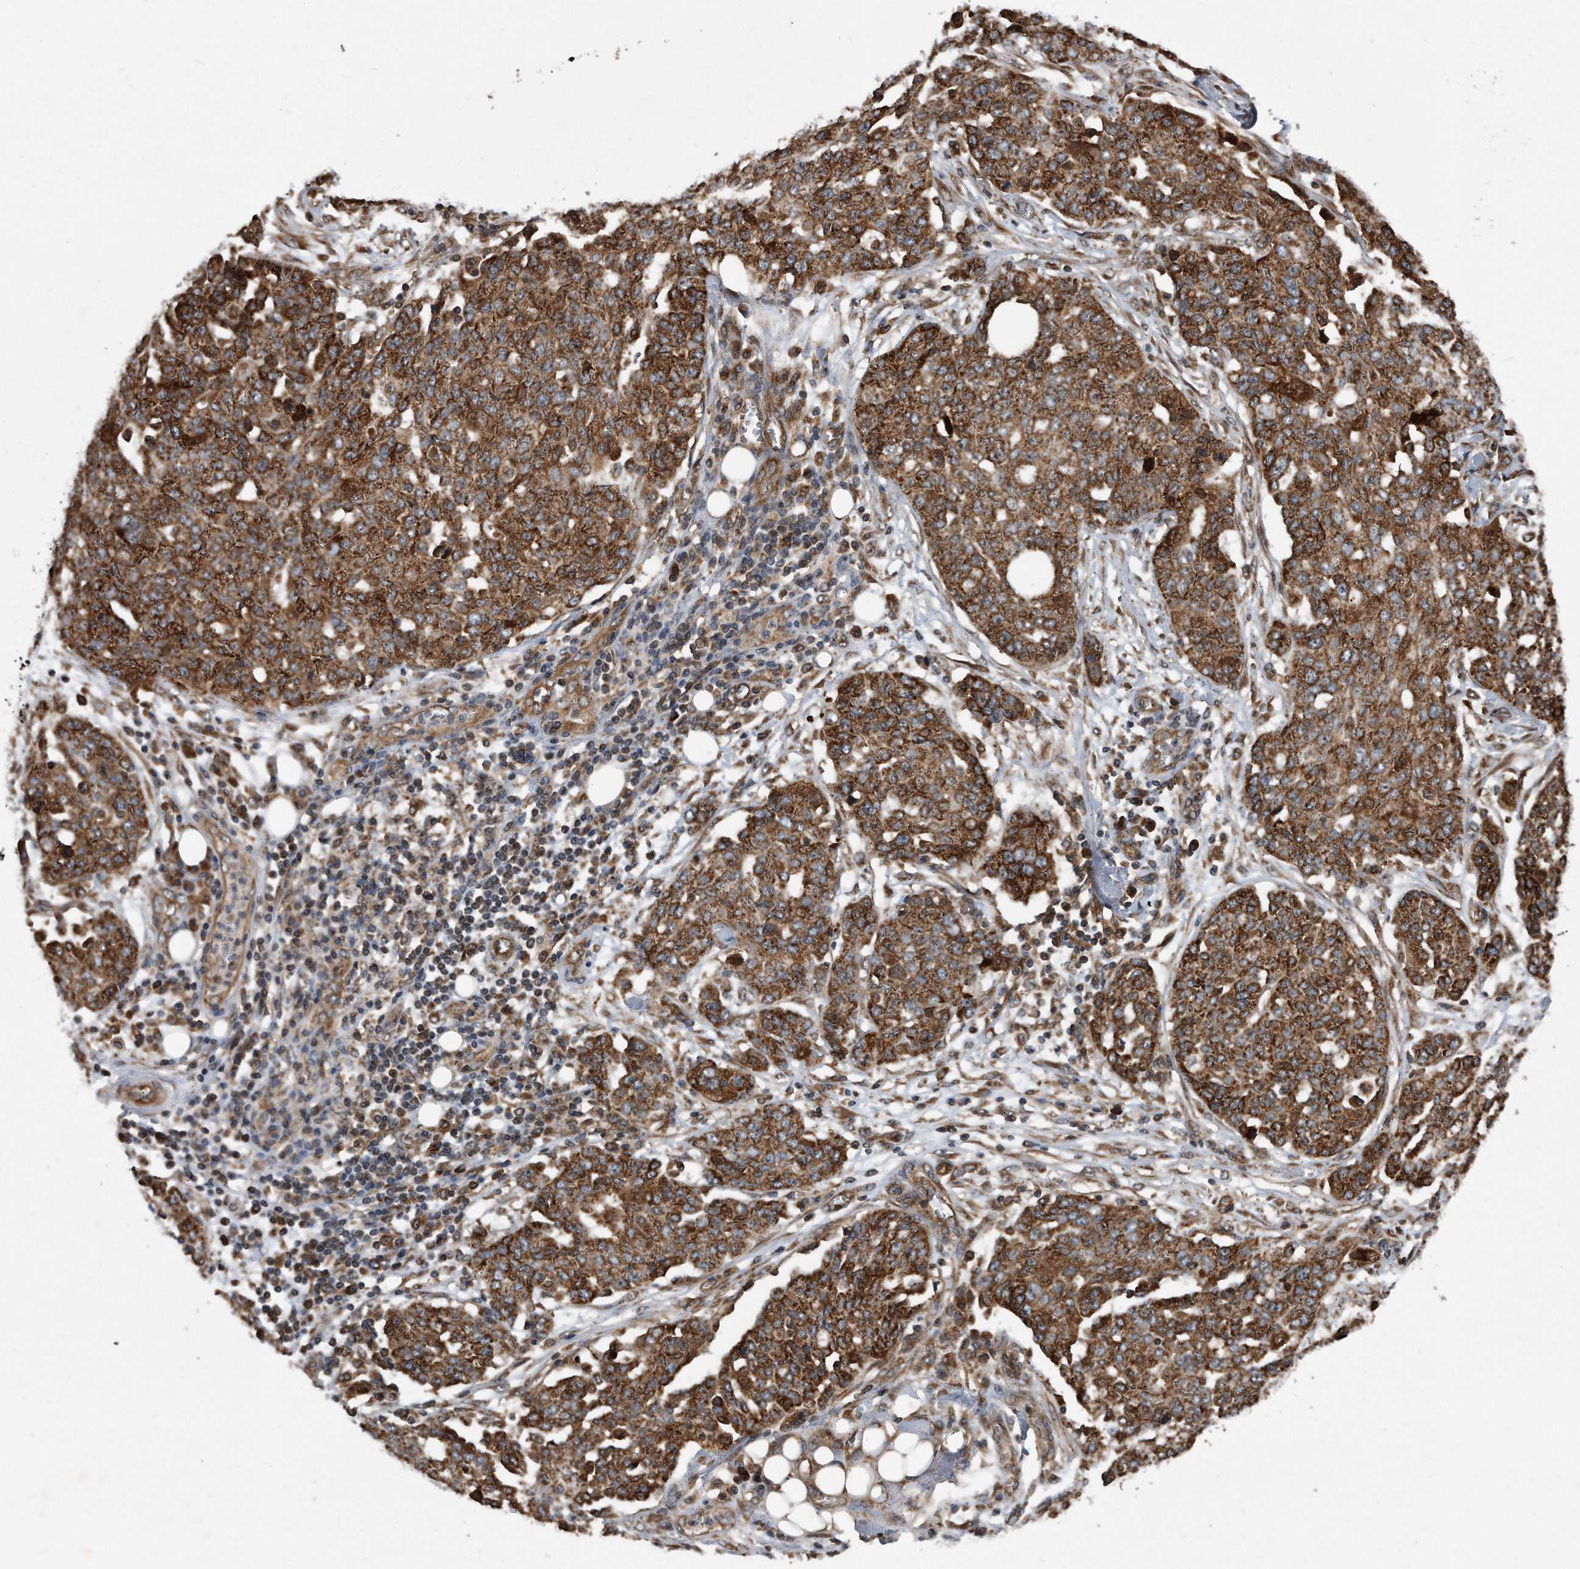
{"staining": {"intensity": "strong", "quantity": ">75%", "location": "cytoplasmic/membranous"}, "tissue": "ovarian cancer", "cell_type": "Tumor cells", "image_type": "cancer", "snomed": [{"axis": "morphology", "description": "Cystadenocarcinoma, serous, NOS"}, {"axis": "topography", "description": "Soft tissue"}, {"axis": "topography", "description": "Ovary"}], "caption": "This is an image of IHC staining of ovarian serous cystadenocarcinoma, which shows strong expression in the cytoplasmic/membranous of tumor cells.", "gene": "FAM136A", "patient": {"sex": "female", "age": 57}}